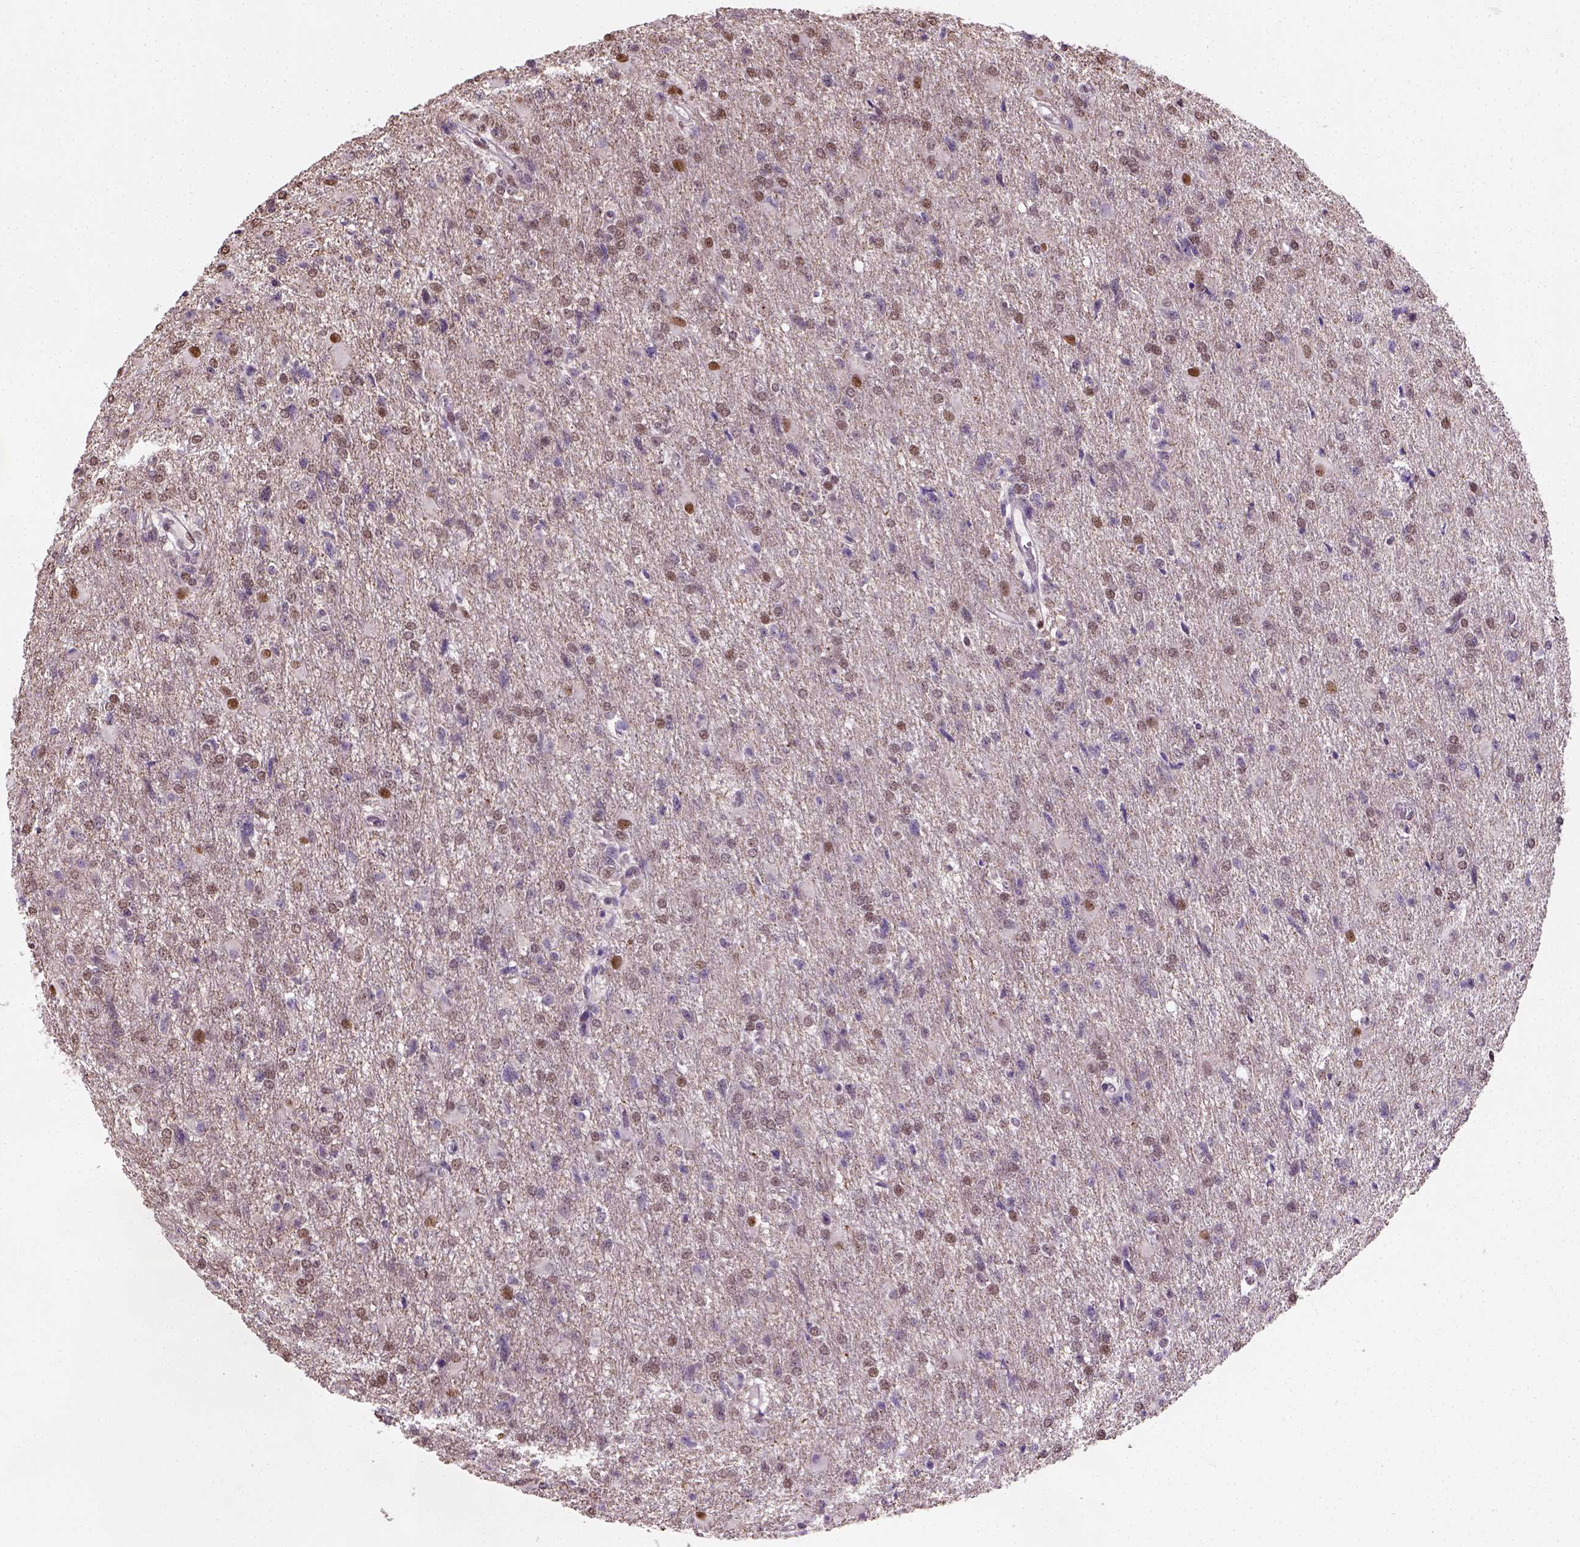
{"staining": {"intensity": "weak", "quantity": "25%-75%", "location": "nuclear"}, "tissue": "glioma", "cell_type": "Tumor cells", "image_type": "cancer", "snomed": [{"axis": "morphology", "description": "Glioma, malignant, High grade"}, {"axis": "topography", "description": "Brain"}], "caption": "Human glioma stained with a brown dye reveals weak nuclear positive staining in about 25%-75% of tumor cells.", "gene": "C1orf112", "patient": {"sex": "male", "age": 68}}